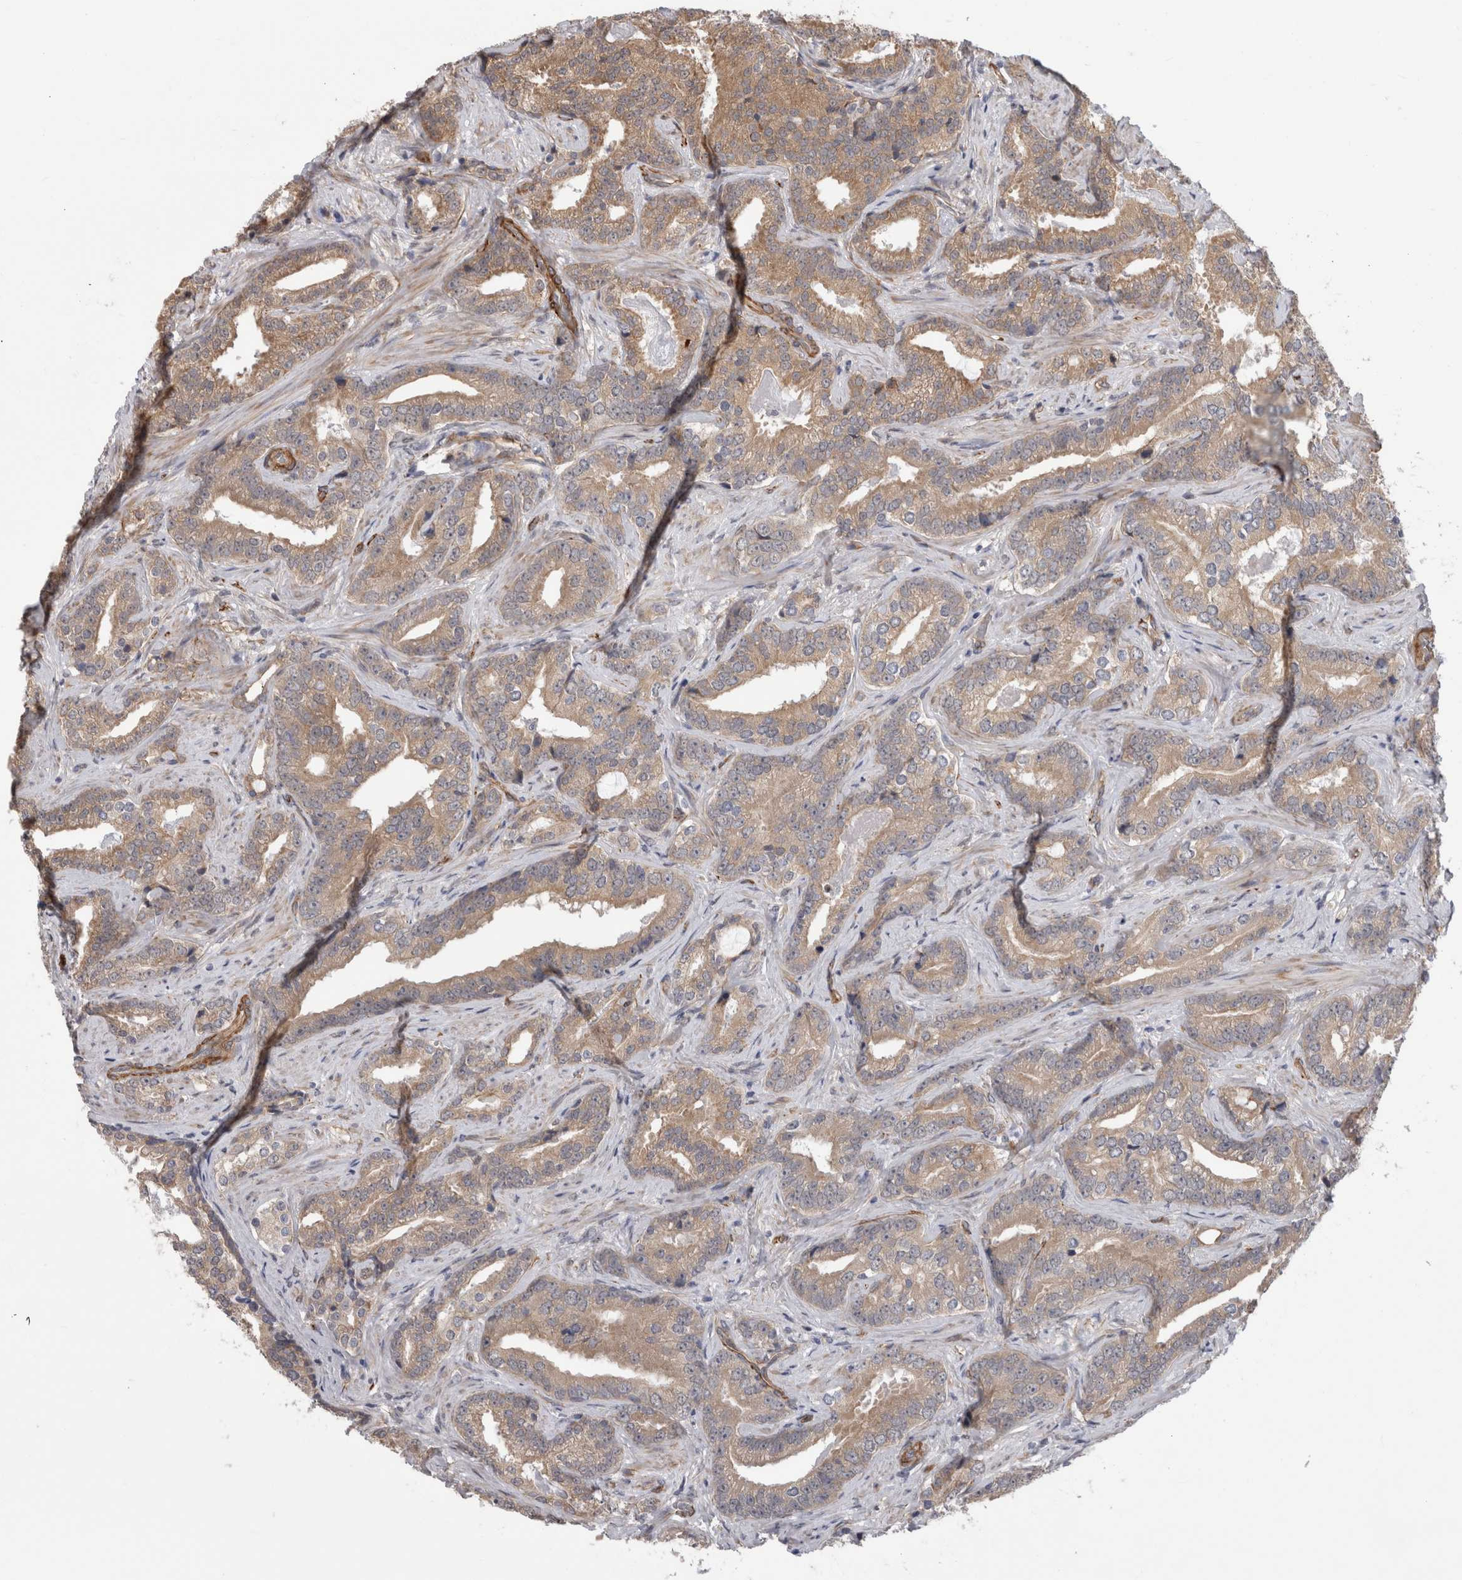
{"staining": {"intensity": "weak", "quantity": ">75%", "location": "cytoplasmic/membranous"}, "tissue": "prostate cancer", "cell_type": "Tumor cells", "image_type": "cancer", "snomed": [{"axis": "morphology", "description": "Adenocarcinoma, Low grade"}, {"axis": "topography", "description": "Prostate"}], "caption": "An immunohistochemistry (IHC) image of tumor tissue is shown. Protein staining in brown highlights weak cytoplasmic/membranous positivity in prostate low-grade adenocarcinoma within tumor cells.", "gene": "FAM83H", "patient": {"sex": "male", "age": 67}}